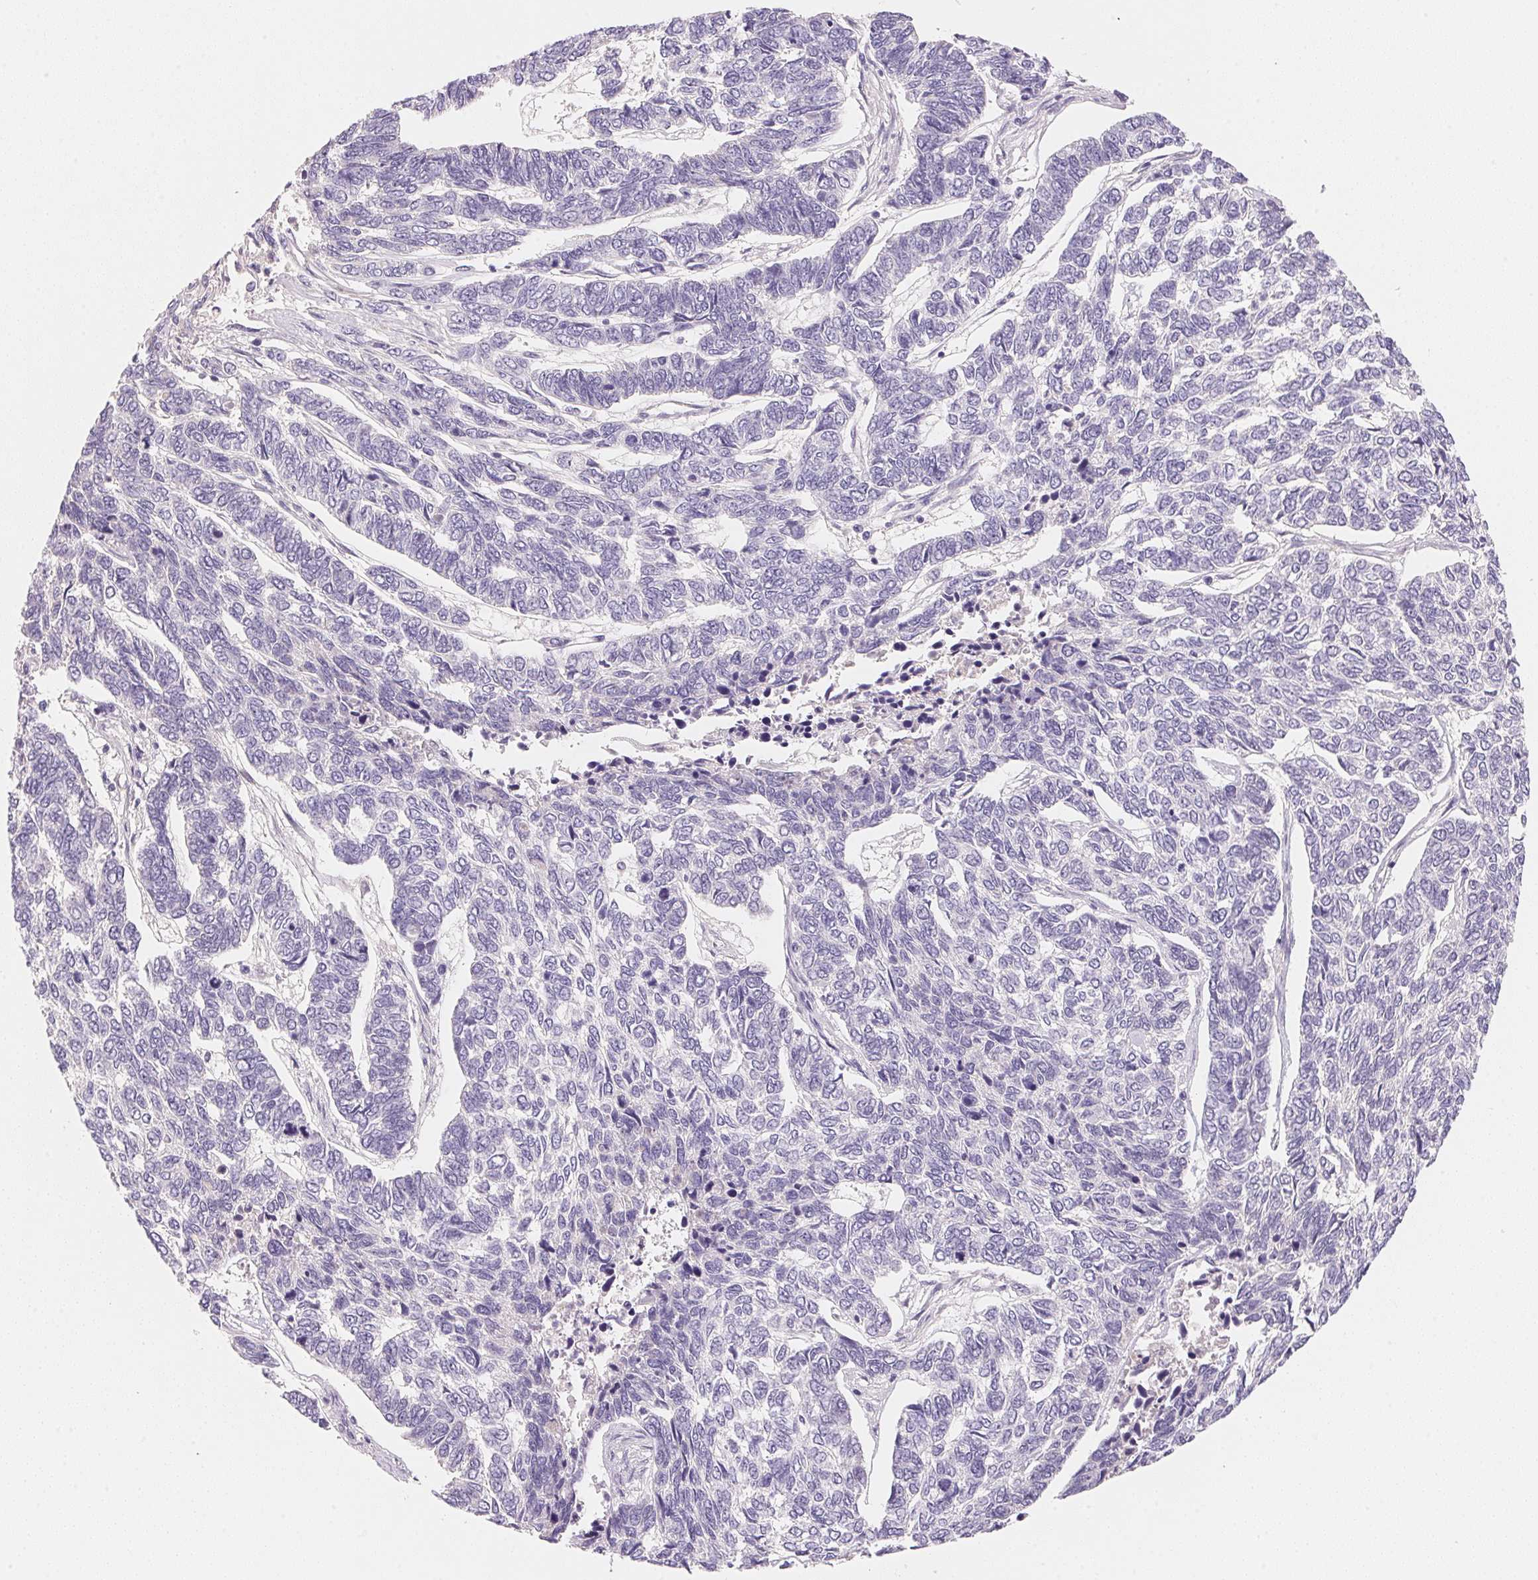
{"staining": {"intensity": "negative", "quantity": "none", "location": "none"}, "tissue": "skin cancer", "cell_type": "Tumor cells", "image_type": "cancer", "snomed": [{"axis": "morphology", "description": "Basal cell carcinoma"}, {"axis": "topography", "description": "Skin"}], "caption": "Immunohistochemistry (IHC) histopathology image of human basal cell carcinoma (skin) stained for a protein (brown), which shows no positivity in tumor cells.", "gene": "MCOLN3", "patient": {"sex": "female", "age": 65}}